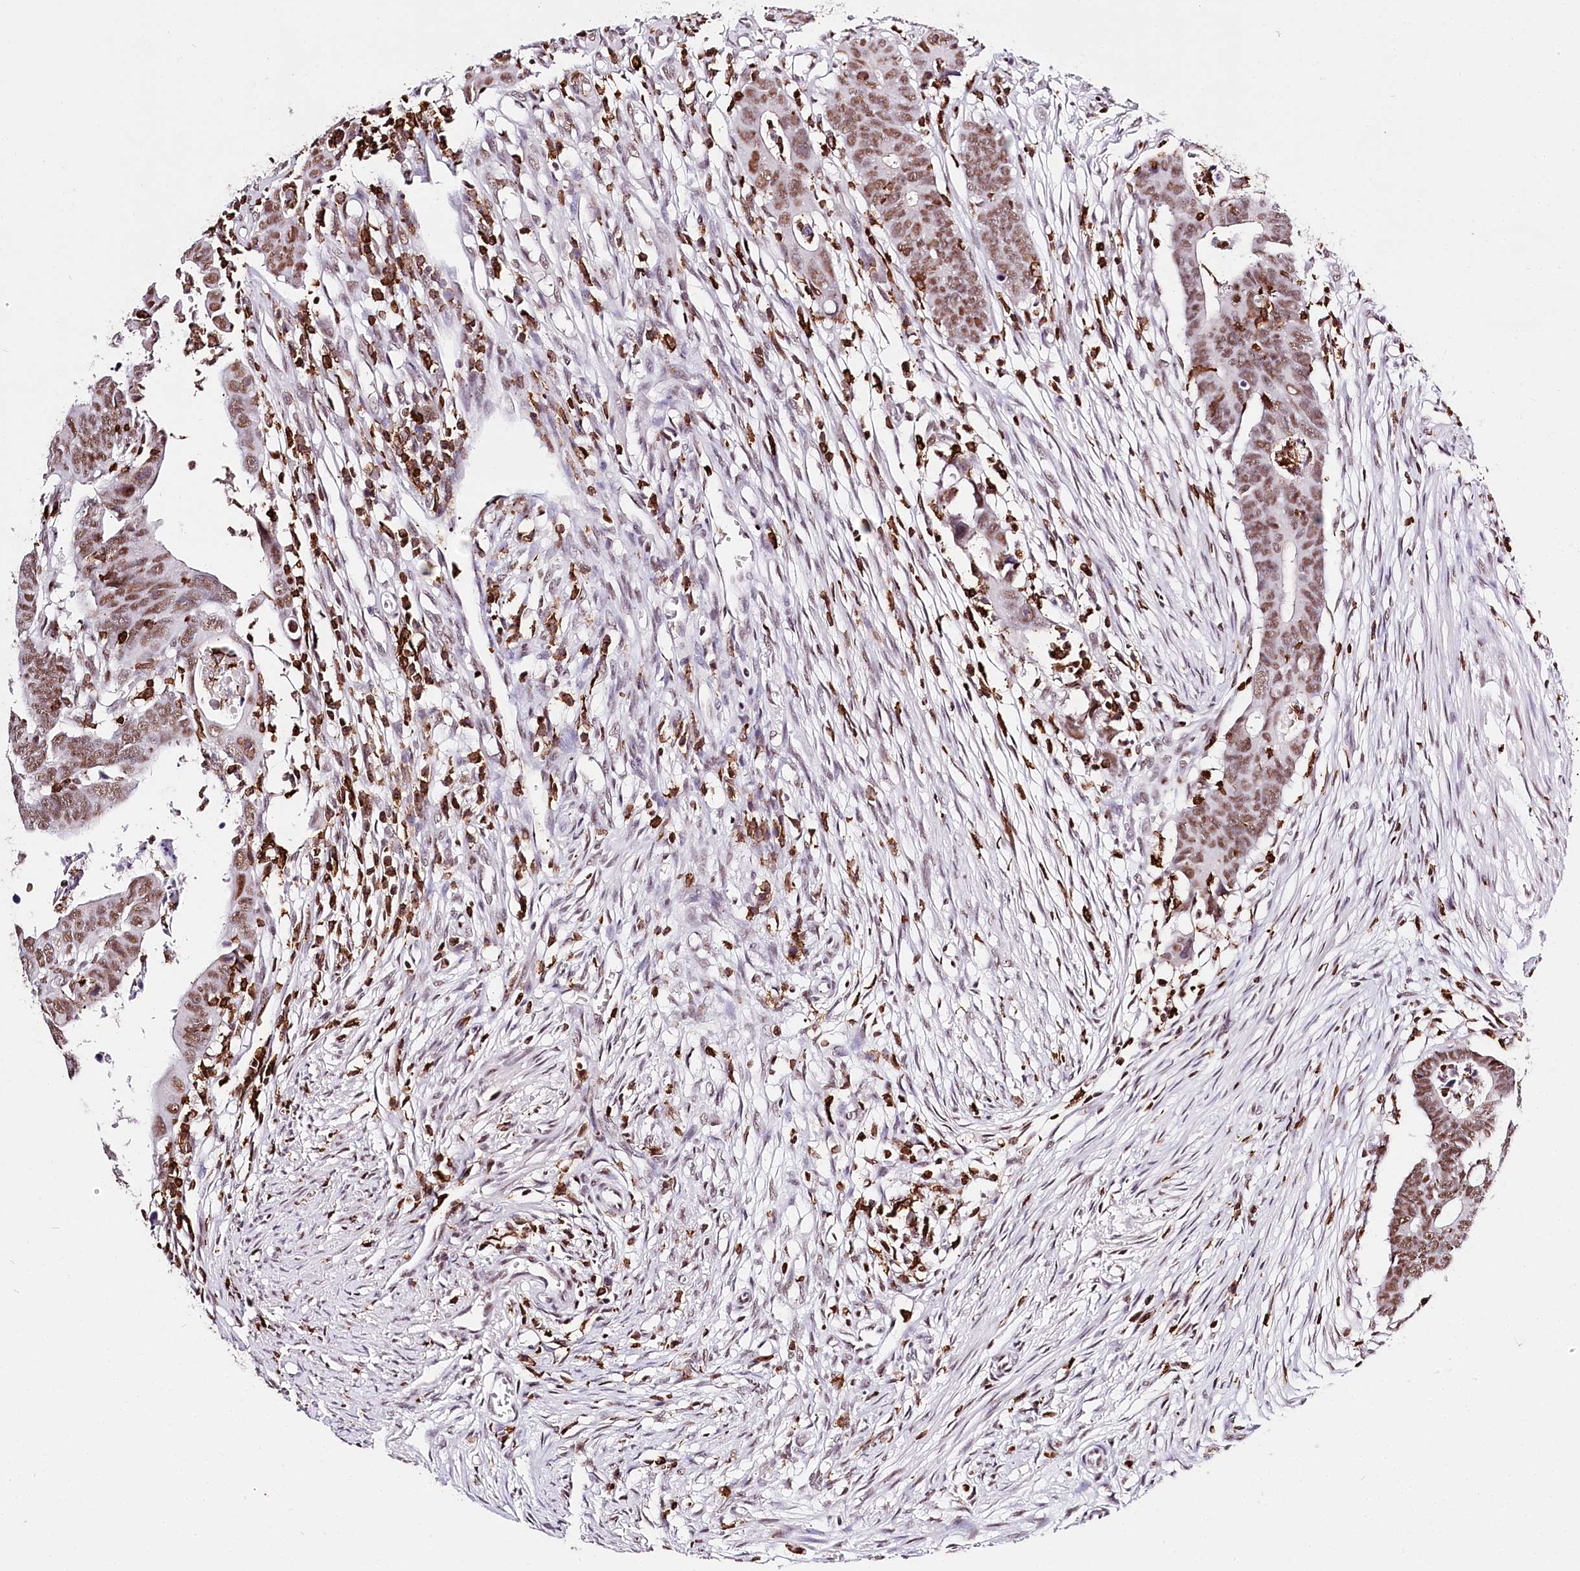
{"staining": {"intensity": "moderate", "quantity": ">75%", "location": "nuclear"}, "tissue": "colorectal cancer", "cell_type": "Tumor cells", "image_type": "cancer", "snomed": [{"axis": "morphology", "description": "Adenocarcinoma, NOS"}, {"axis": "topography", "description": "Rectum"}], "caption": "A brown stain labels moderate nuclear staining of a protein in human adenocarcinoma (colorectal) tumor cells.", "gene": "BARD1", "patient": {"sex": "female", "age": 65}}